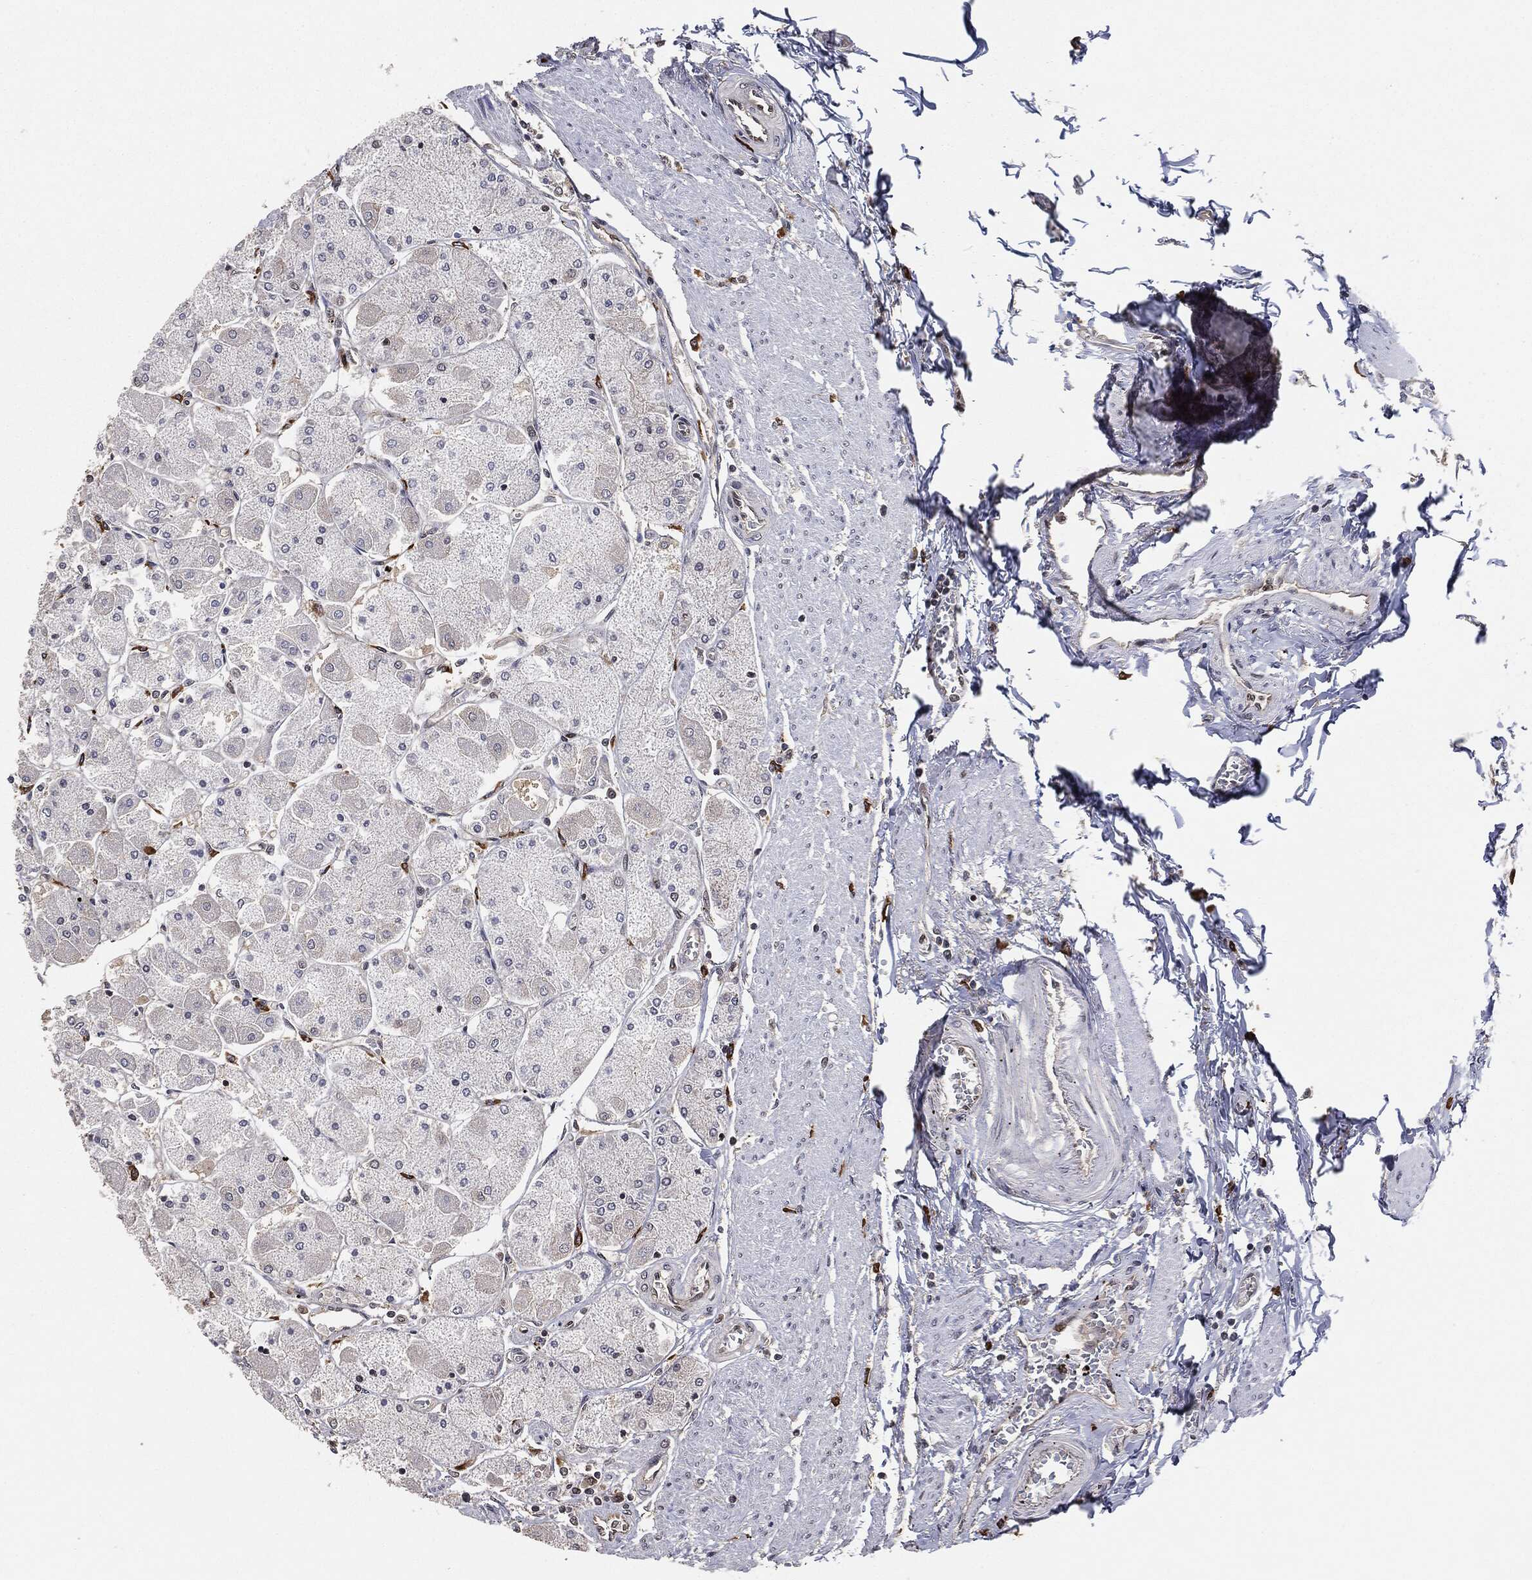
{"staining": {"intensity": "strong", "quantity": "<25%", "location": "nuclear"}, "tissue": "stomach", "cell_type": "Glandular cells", "image_type": "normal", "snomed": [{"axis": "morphology", "description": "Normal tissue, NOS"}, {"axis": "topography", "description": "Stomach"}], "caption": "Immunohistochemistry micrograph of unremarkable stomach: human stomach stained using IHC reveals medium levels of strong protein expression localized specifically in the nuclear of glandular cells, appearing as a nuclear brown color.", "gene": "TBC1D22A", "patient": {"sex": "male", "age": 70}}